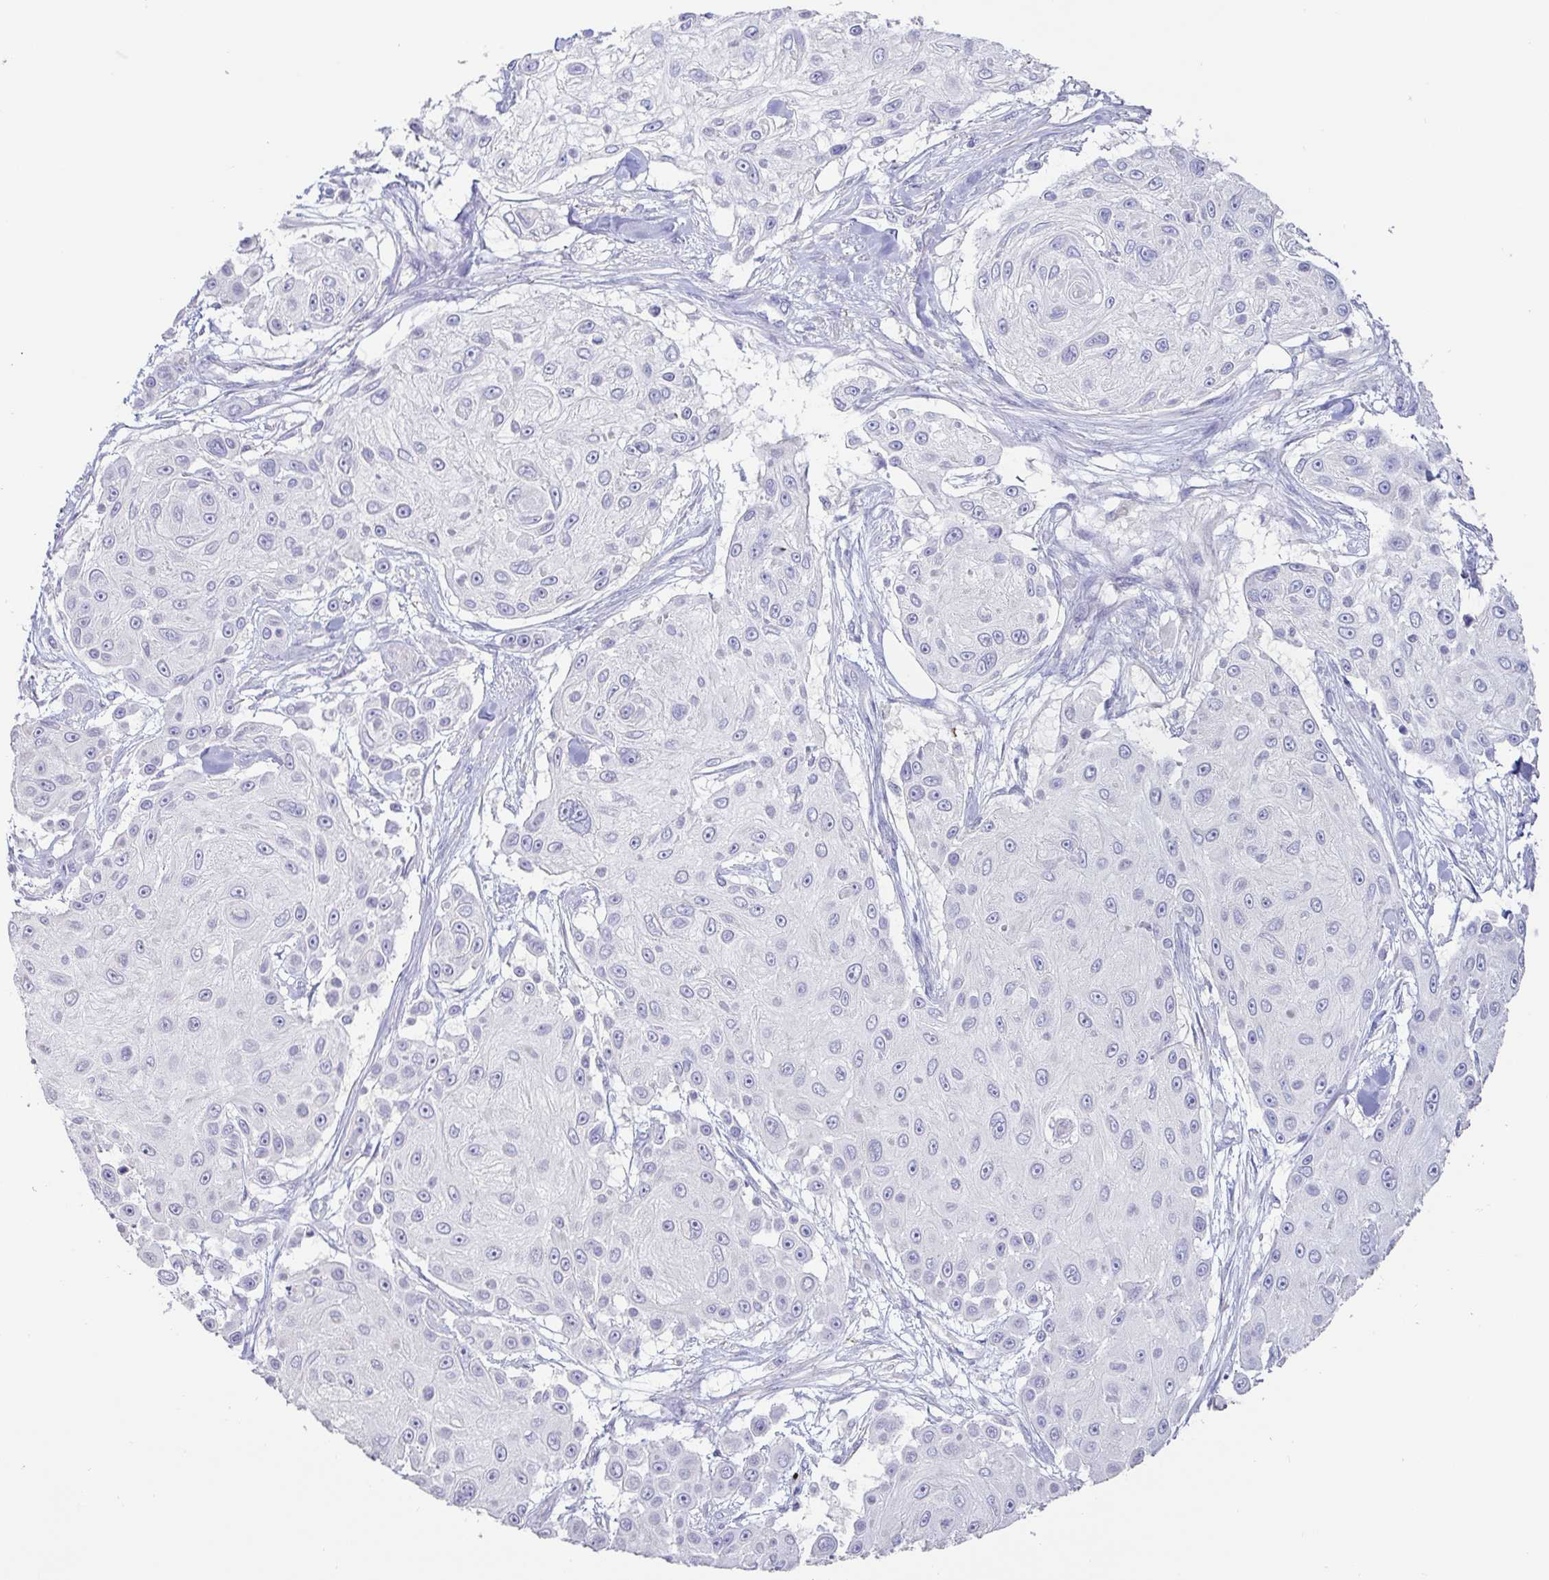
{"staining": {"intensity": "negative", "quantity": "none", "location": "none"}, "tissue": "skin cancer", "cell_type": "Tumor cells", "image_type": "cancer", "snomed": [{"axis": "morphology", "description": "Squamous cell carcinoma, NOS"}, {"axis": "topography", "description": "Skin"}], "caption": "This is a histopathology image of immunohistochemistry (IHC) staining of skin cancer (squamous cell carcinoma), which shows no staining in tumor cells.", "gene": "PYGM", "patient": {"sex": "male", "age": 67}}